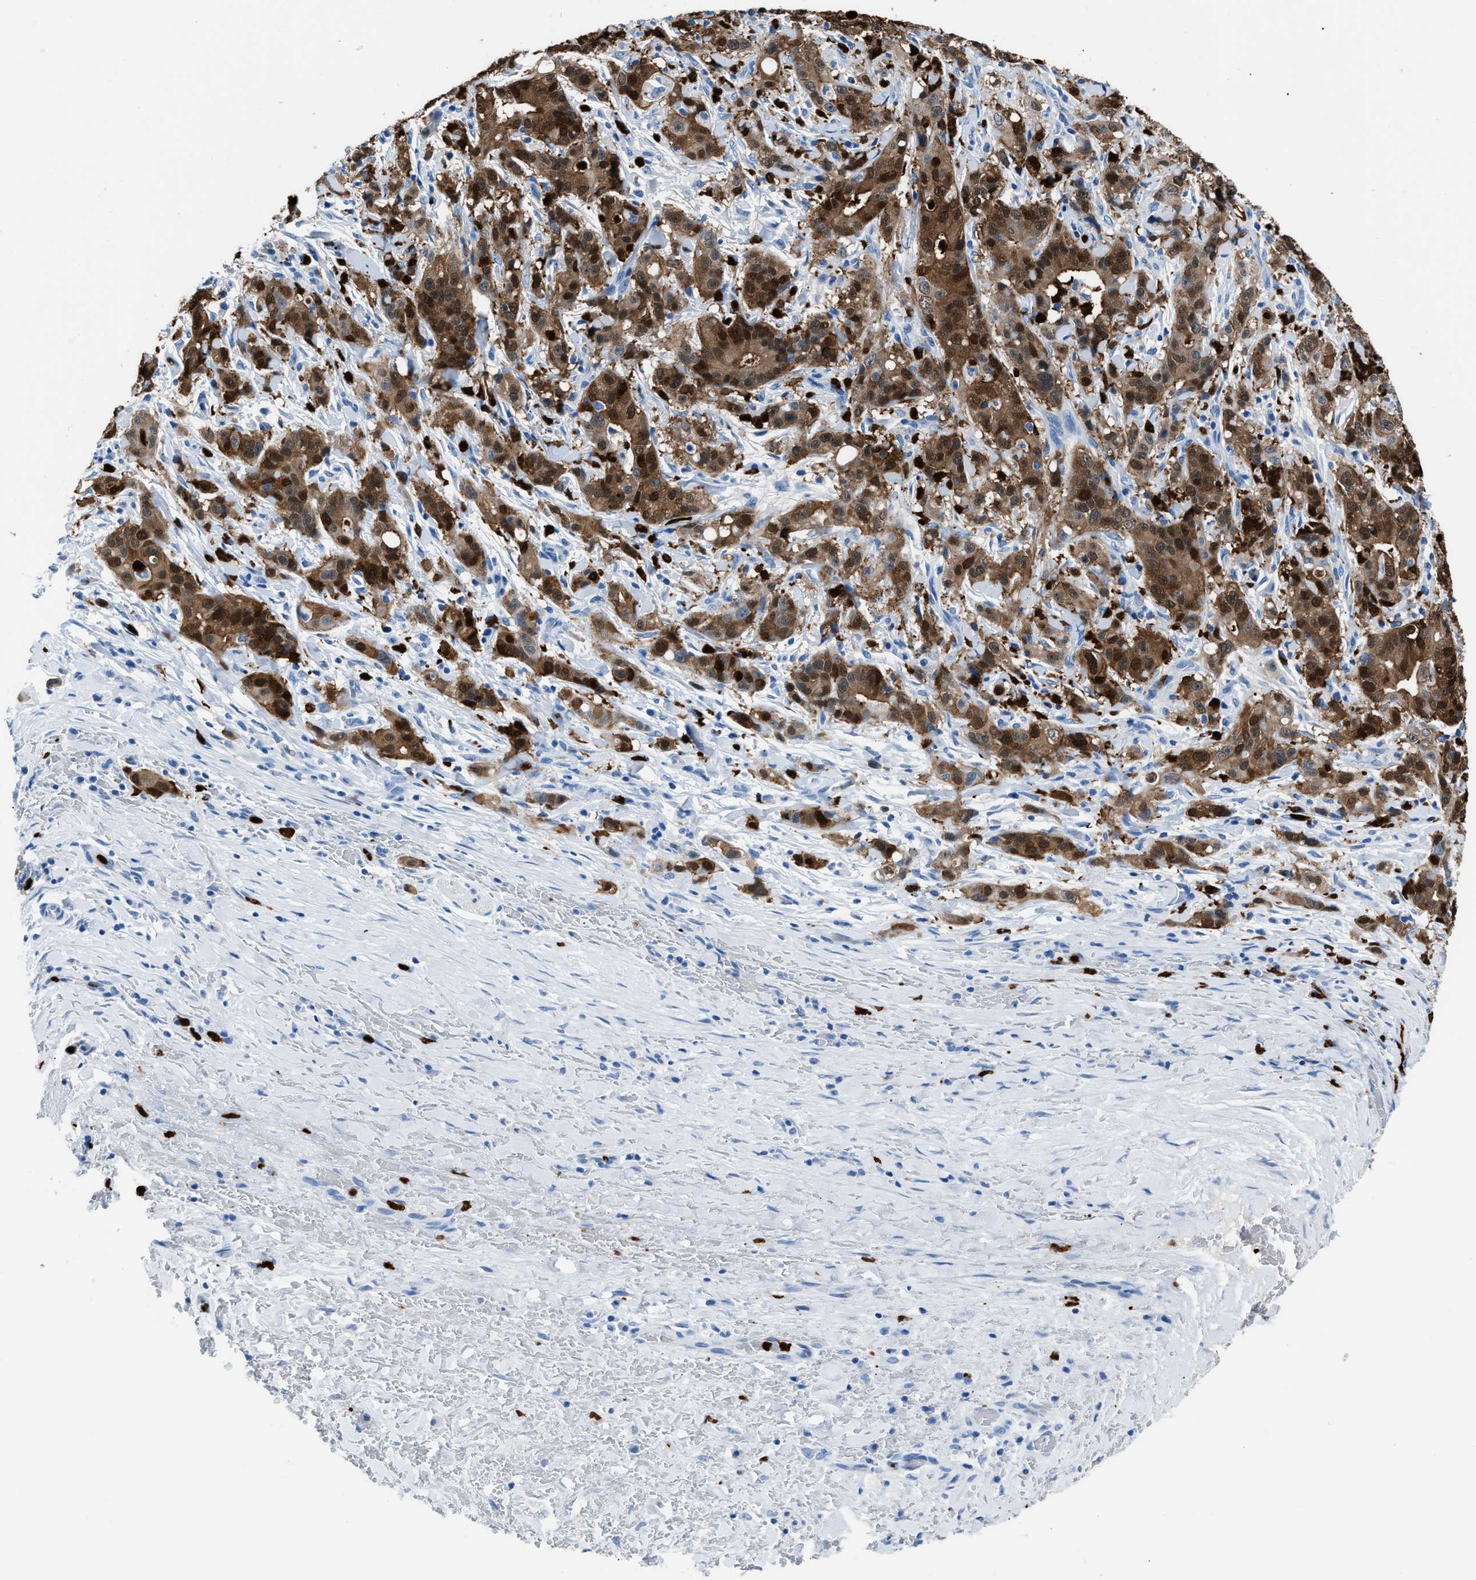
{"staining": {"intensity": "strong", "quantity": ">75%", "location": "cytoplasmic/membranous,nuclear"}, "tissue": "liver cancer", "cell_type": "Tumor cells", "image_type": "cancer", "snomed": [{"axis": "morphology", "description": "Cholangiocarcinoma"}, {"axis": "topography", "description": "Liver"}], "caption": "Strong cytoplasmic/membranous and nuclear expression for a protein is identified in about >75% of tumor cells of cholangiocarcinoma (liver) using IHC.", "gene": "S100P", "patient": {"sex": "female", "age": 38}}